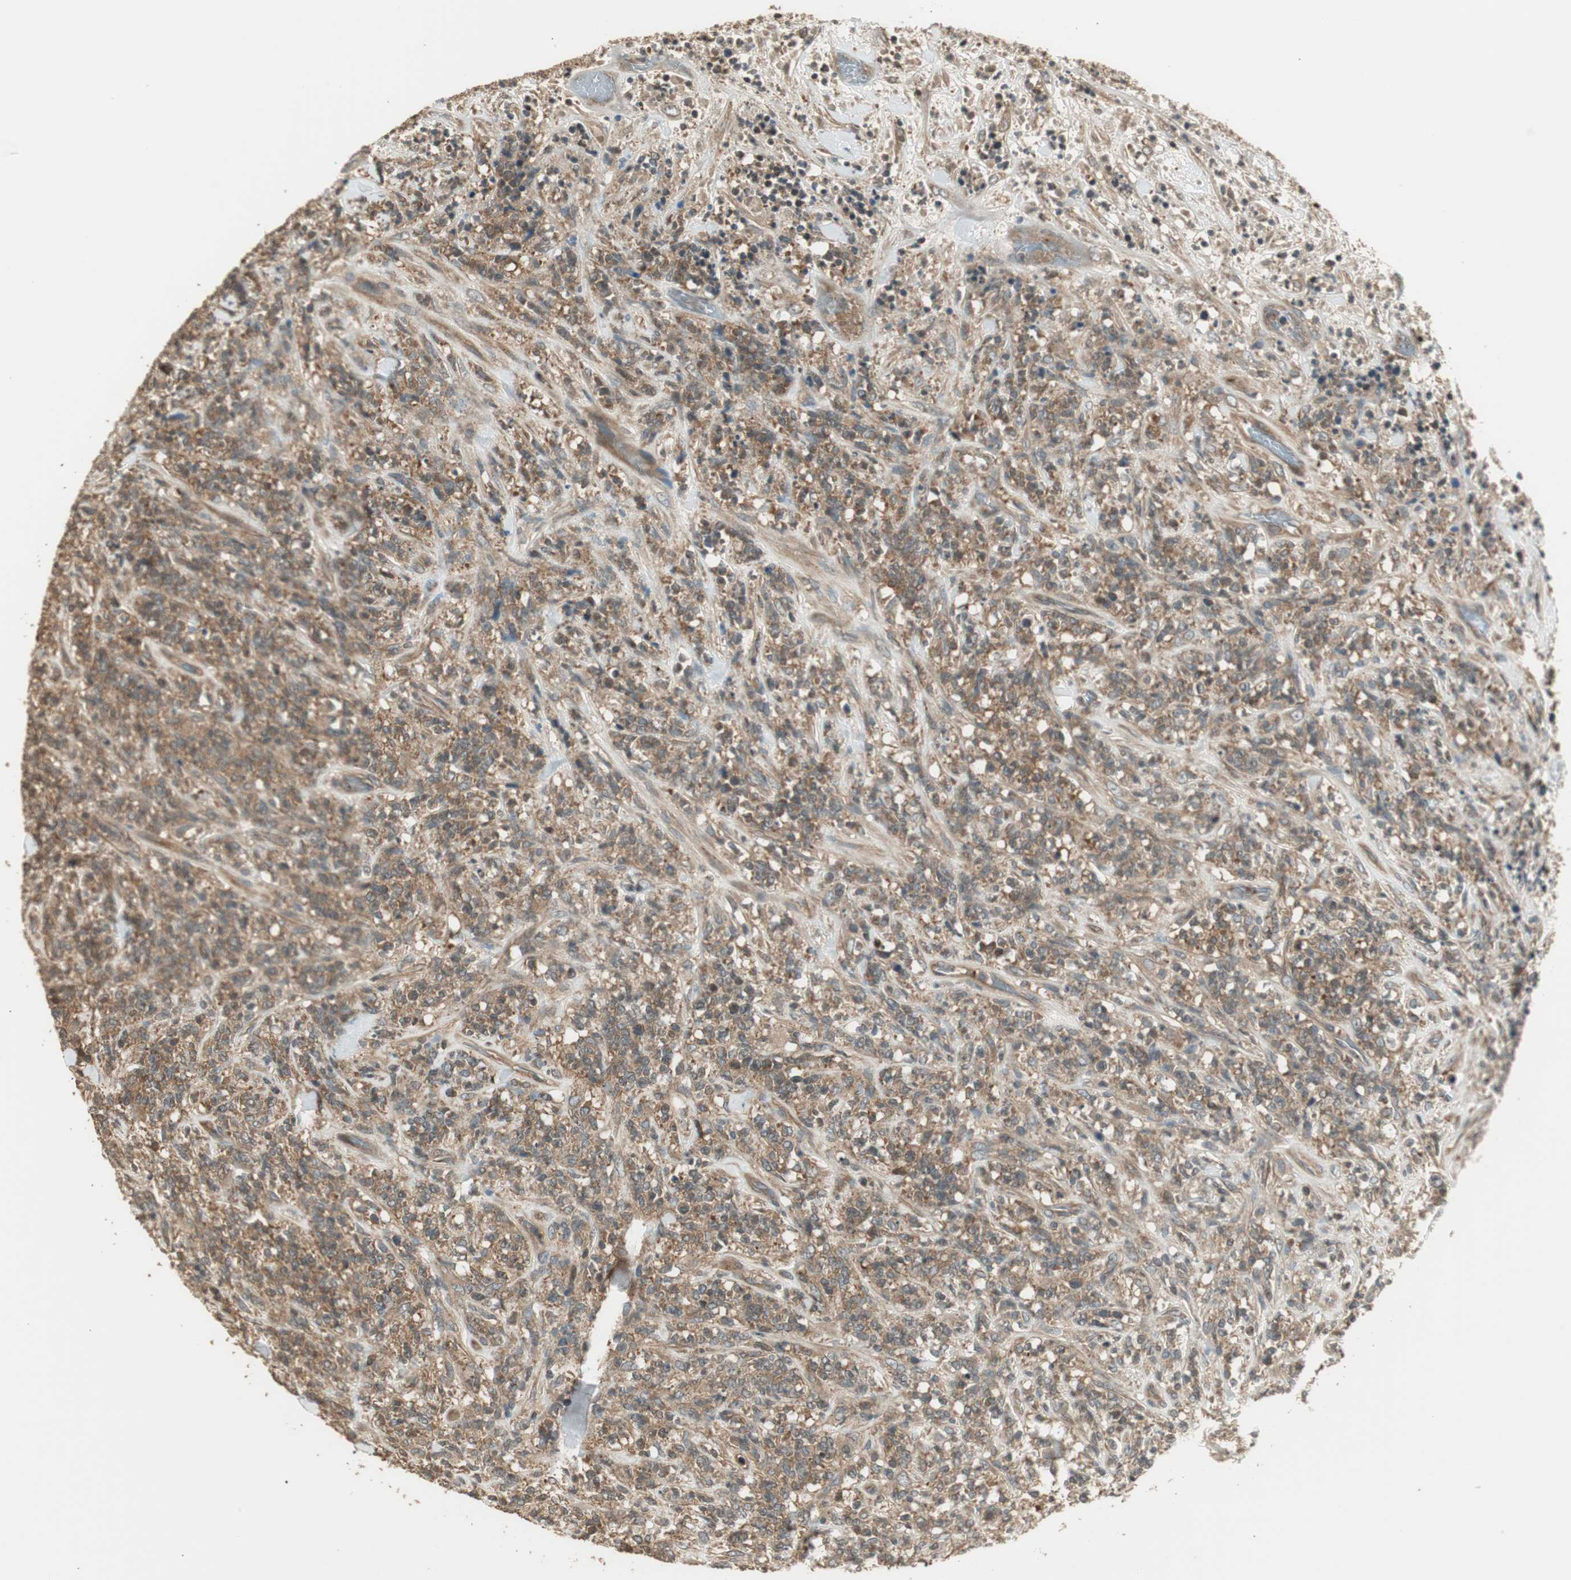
{"staining": {"intensity": "moderate", "quantity": "25%-75%", "location": "cytoplasmic/membranous"}, "tissue": "lymphoma", "cell_type": "Tumor cells", "image_type": "cancer", "snomed": [{"axis": "morphology", "description": "Malignant lymphoma, non-Hodgkin's type, High grade"}, {"axis": "topography", "description": "Soft tissue"}], "caption": "A high-resolution histopathology image shows immunohistochemistry staining of malignant lymphoma, non-Hodgkin's type (high-grade), which demonstrates moderate cytoplasmic/membranous positivity in about 25%-75% of tumor cells.", "gene": "PFDN5", "patient": {"sex": "male", "age": 18}}